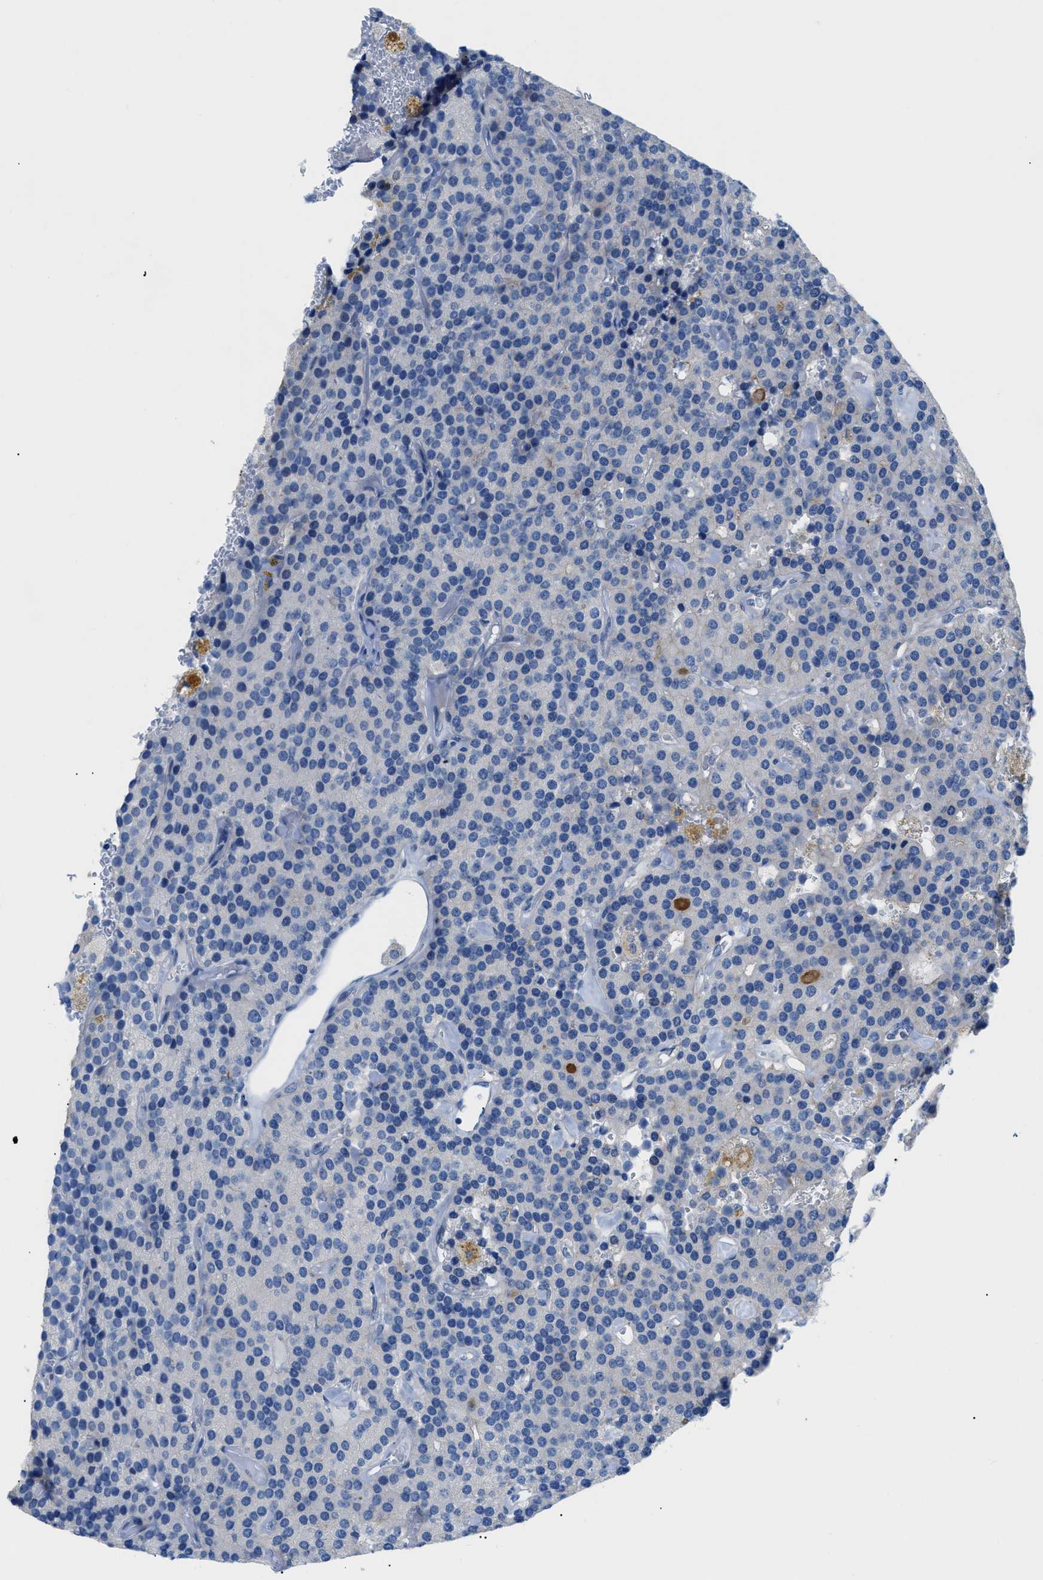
{"staining": {"intensity": "negative", "quantity": "none", "location": "none"}, "tissue": "parathyroid gland", "cell_type": "Glandular cells", "image_type": "normal", "snomed": [{"axis": "morphology", "description": "Normal tissue, NOS"}, {"axis": "morphology", "description": "Adenoma, NOS"}, {"axis": "topography", "description": "Parathyroid gland"}], "caption": "Parathyroid gland stained for a protein using IHC reveals no staining glandular cells.", "gene": "FDCSP", "patient": {"sex": "female", "age": 86}}